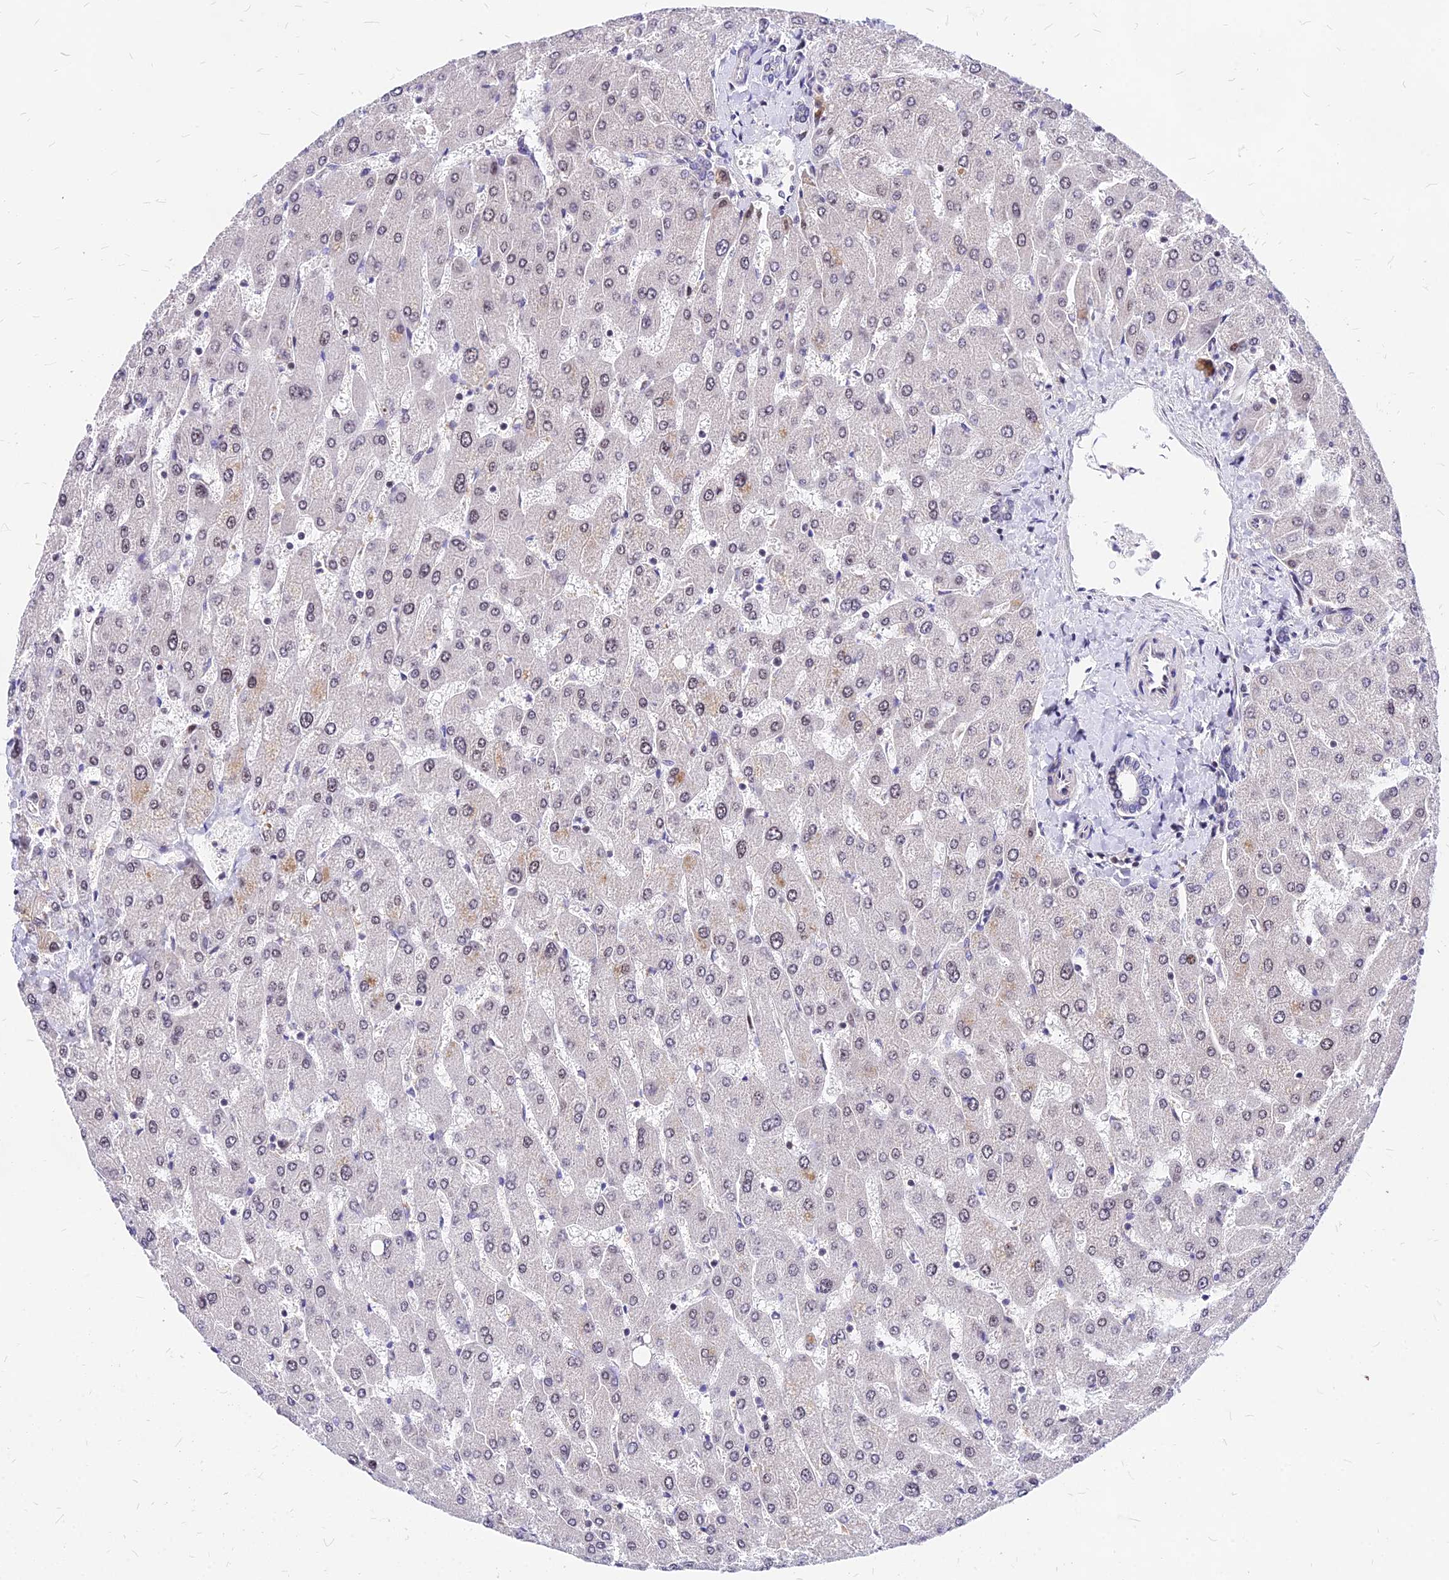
{"staining": {"intensity": "negative", "quantity": "none", "location": "none"}, "tissue": "liver", "cell_type": "Cholangiocytes", "image_type": "normal", "snomed": [{"axis": "morphology", "description": "Normal tissue, NOS"}, {"axis": "topography", "description": "Liver"}], "caption": "Protein analysis of normal liver reveals no significant expression in cholangiocytes. (DAB (3,3'-diaminobenzidine) immunohistochemistry with hematoxylin counter stain).", "gene": "DDX55", "patient": {"sex": "male", "age": 55}}